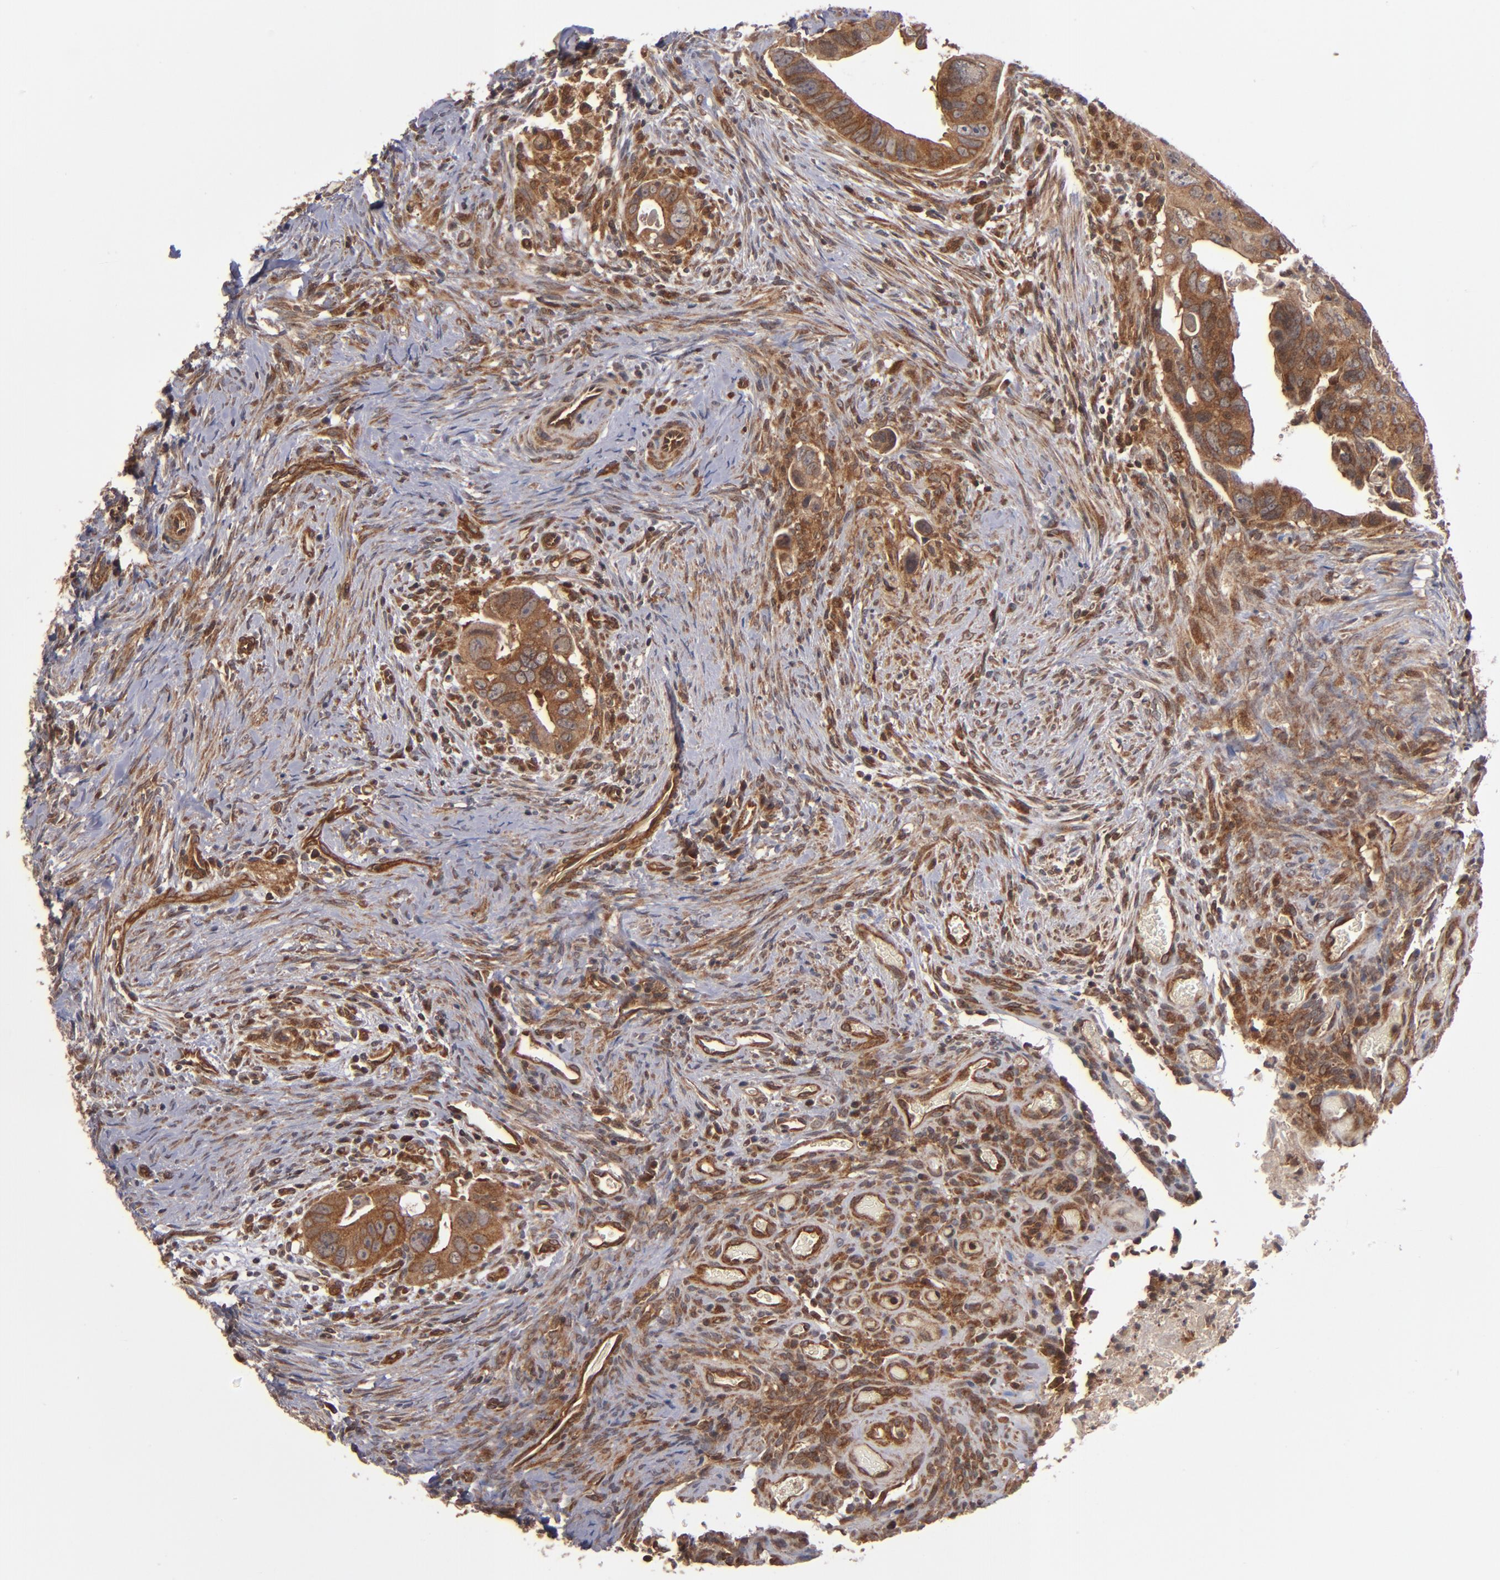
{"staining": {"intensity": "strong", "quantity": ">75%", "location": "cytoplasmic/membranous"}, "tissue": "colorectal cancer", "cell_type": "Tumor cells", "image_type": "cancer", "snomed": [{"axis": "morphology", "description": "Adenocarcinoma, NOS"}, {"axis": "topography", "description": "Rectum"}], "caption": "Immunohistochemical staining of human colorectal cancer reveals strong cytoplasmic/membranous protein expression in about >75% of tumor cells.", "gene": "BDKRB1", "patient": {"sex": "male", "age": 53}}